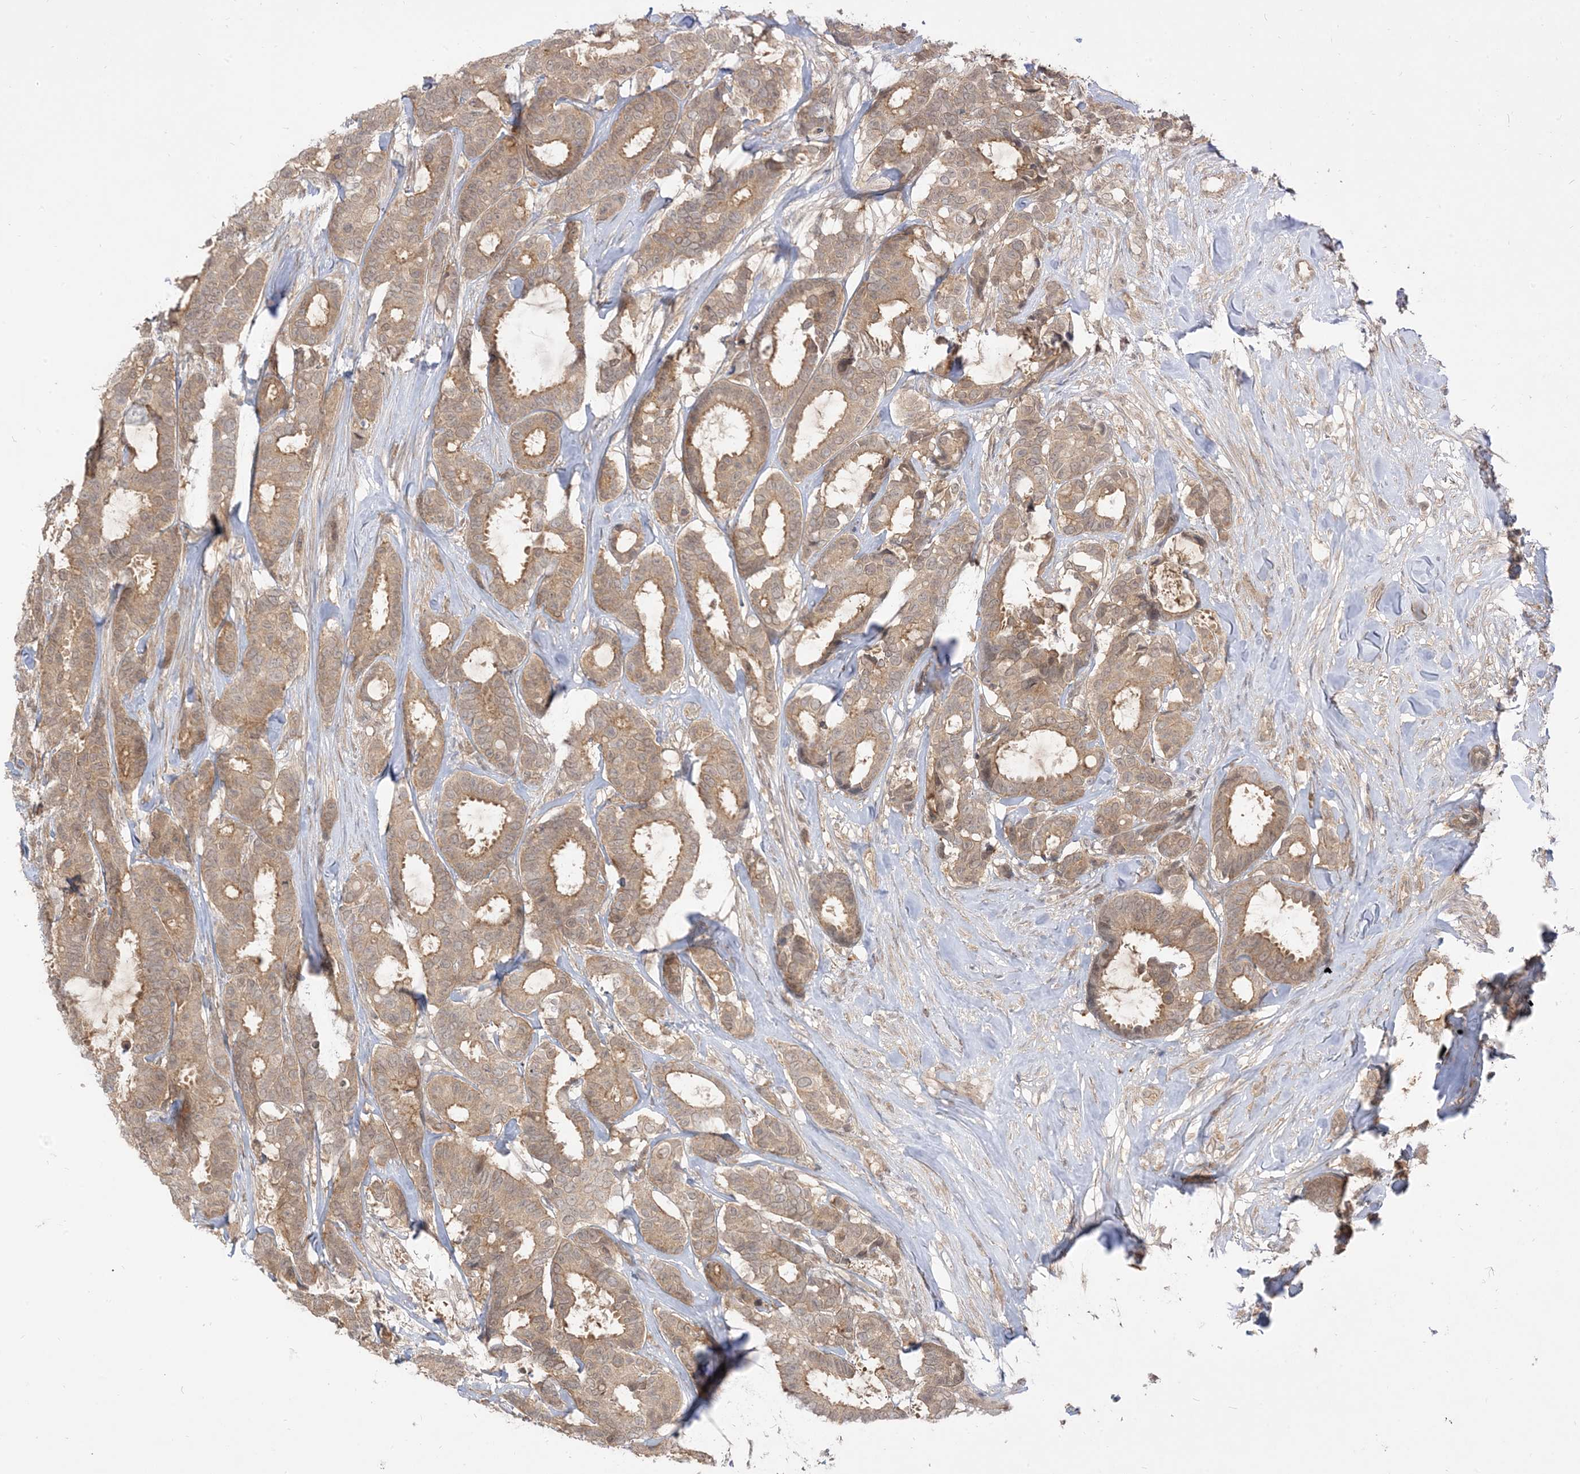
{"staining": {"intensity": "moderate", "quantity": ">75%", "location": "cytoplasmic/membranous"}, "tissue": "breast cancer", "cell_type": "Tumor cells", "image_type": "cancer", "snomed": [{"axis": "morphology", "description": "Duct carcinoma"}, {"axis": "topography", "description": "Breast"}], "caption": "Immunohistochemistry (IHC) photomicrograph of neoplastic tissue: breast cancer stained using immunohistochemistry displays medium levels of moderate protein expression localized specifically in the cytoplasmic/membranous of tumor cells, appearing as a cytoplasmic/membranous brown color.", "gene": "TBCC", "patient": {"sex": "female", "age": 87}}